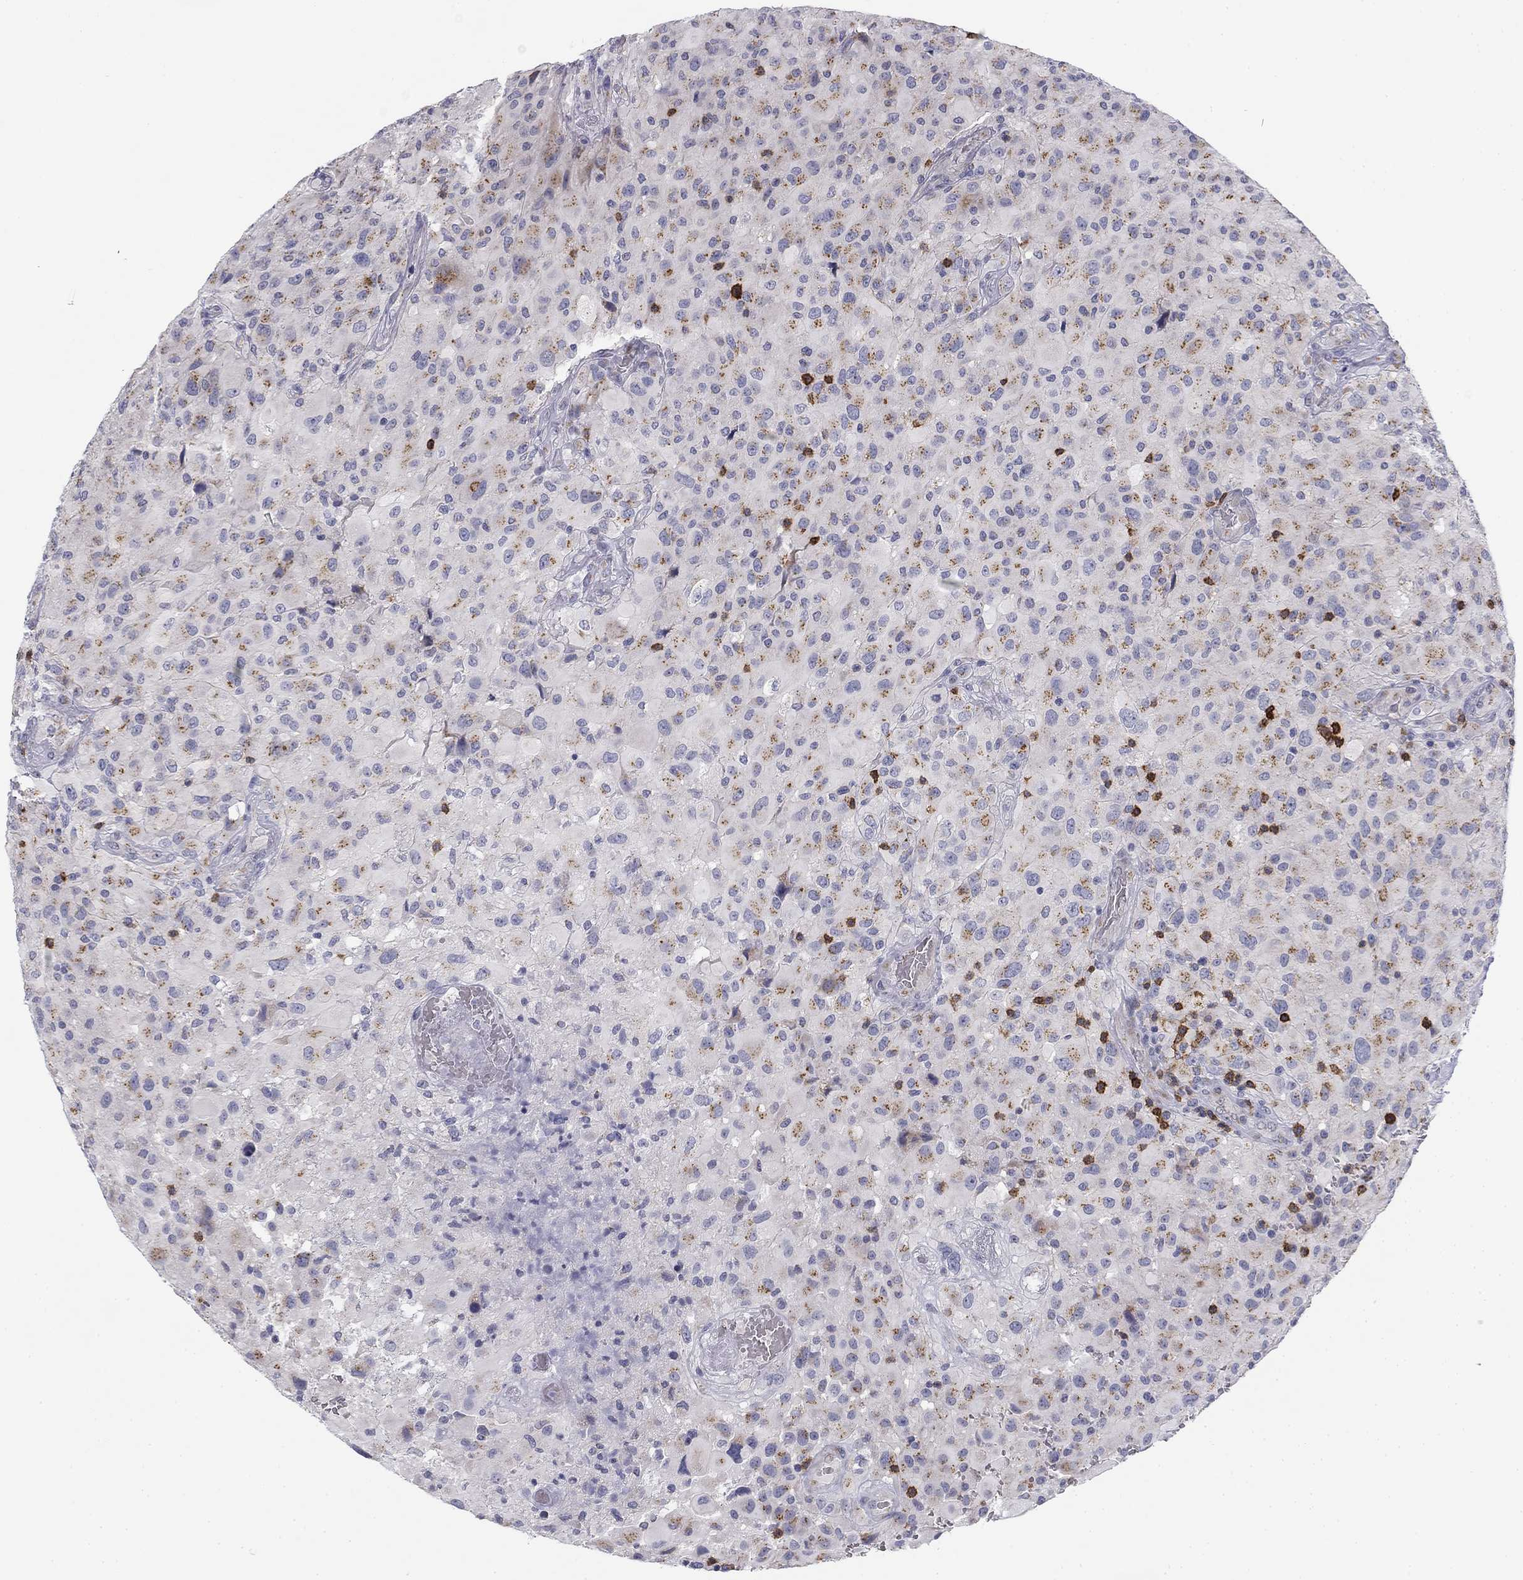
{"staining": {"intensity": "negative", "quantity": "none", "location": "none"}, "tissue": "glioma", "cell_type": "Tumor cells", "image_type": "cancer", "snomed": [{"axis": "morphology", "description": "Glioma, malignant, High grade"}, {"axis": "topography", "description": "Cerebral cortex"}], "caption": "A high-resolution photomicrograph shows IHC staining of glioma, which shows no significant positivity in tumor cells.", "gene": "TRAT1", "patient": {"sex": "male", "age": 35}}